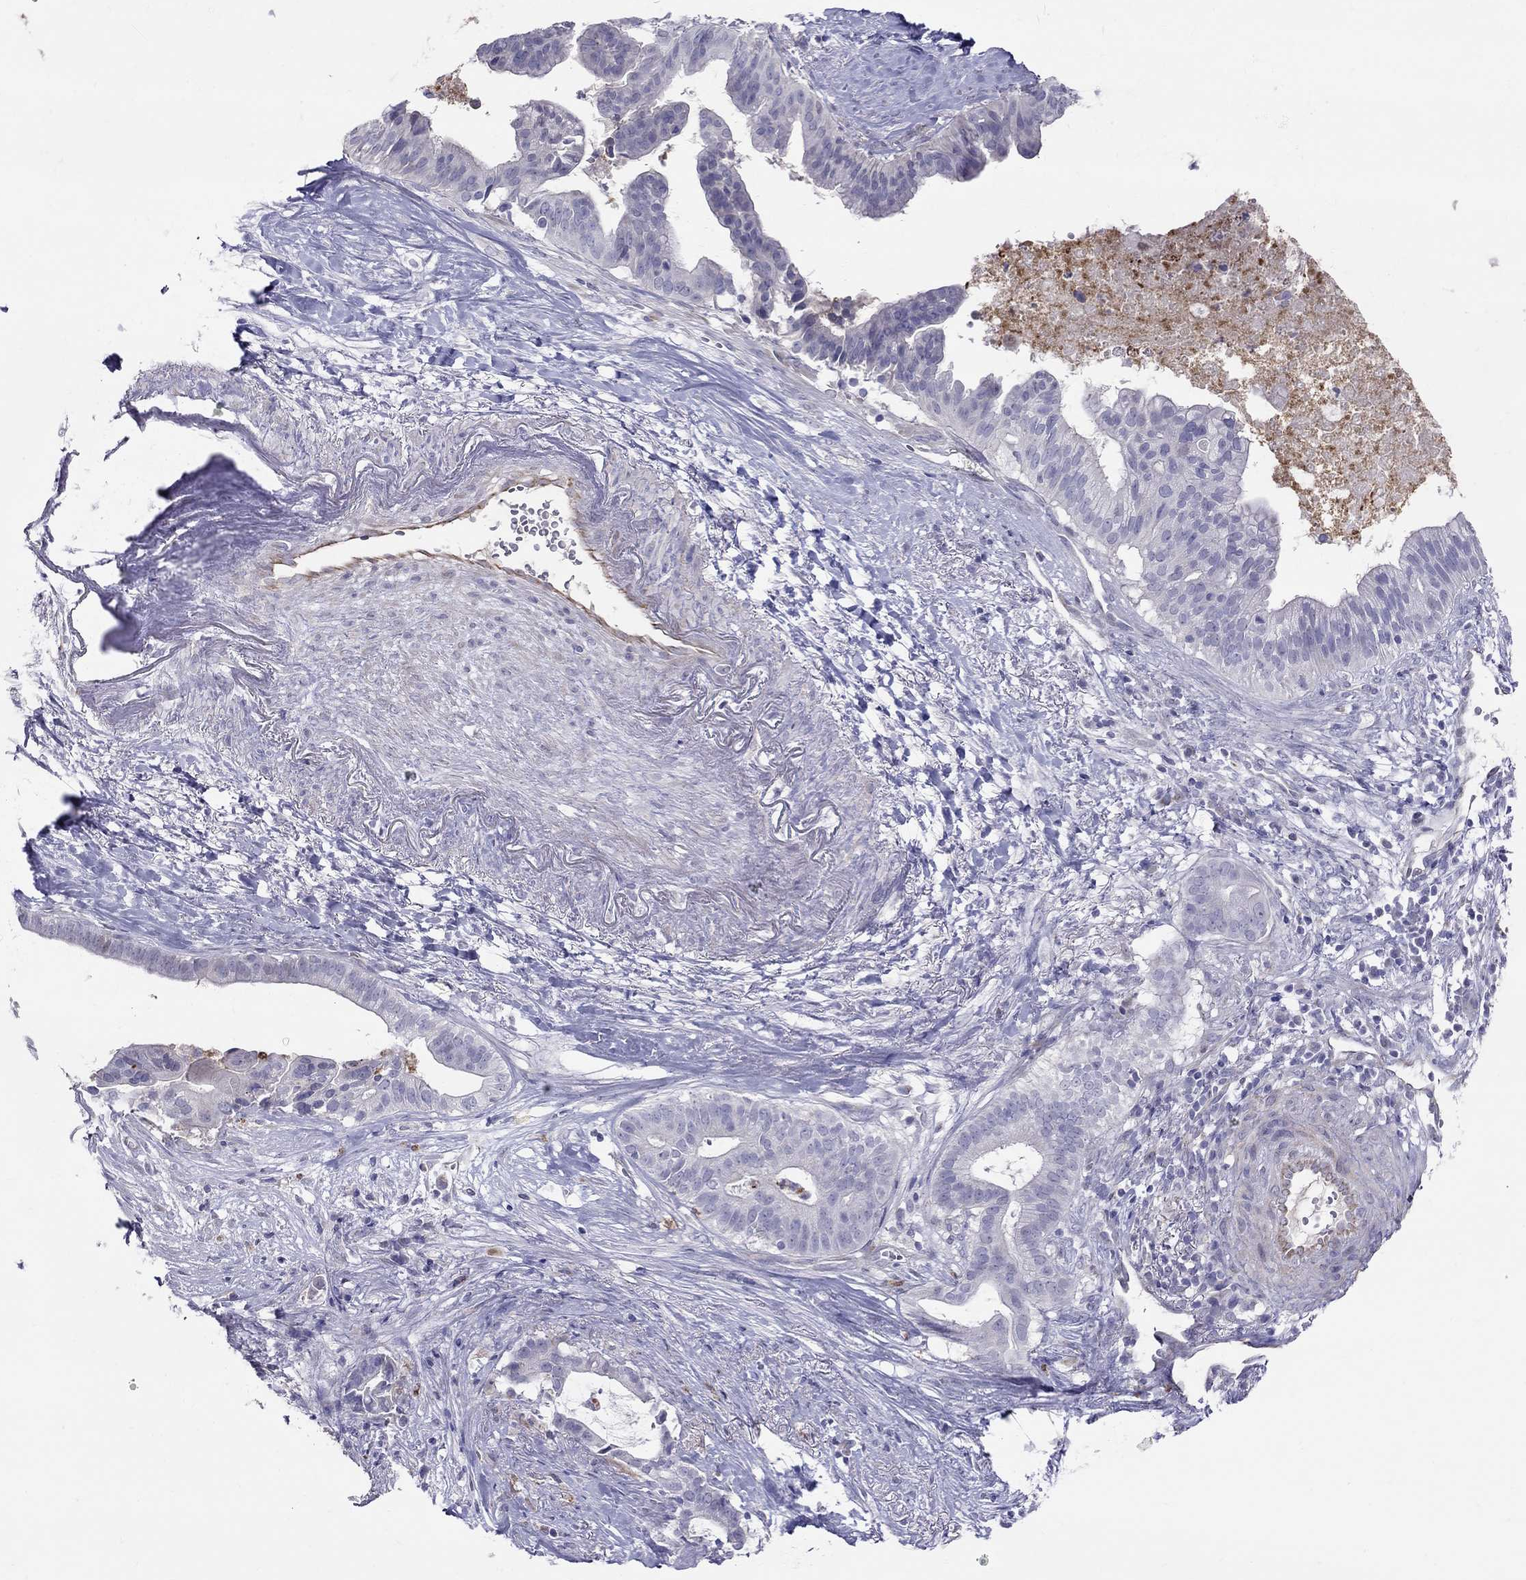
{"staining": {"intensity": "negative", "quantity": "none", "location": "none"}, "tissue": "pancreatic cancer", "cell_type": "Tumor cells", "image_type": "cancer", "snomed": [{"axis": "morphology", "description": "Adenocarcinoma, NOS"}, {"axis": "topography", "description": "Pancreas"}], "caption": "An image of pancreatic cancer stained for a protein shows no brown staining in tumor cells.", "gene": "SPINT4", "patient": {"sex": "male", "age": 61}}